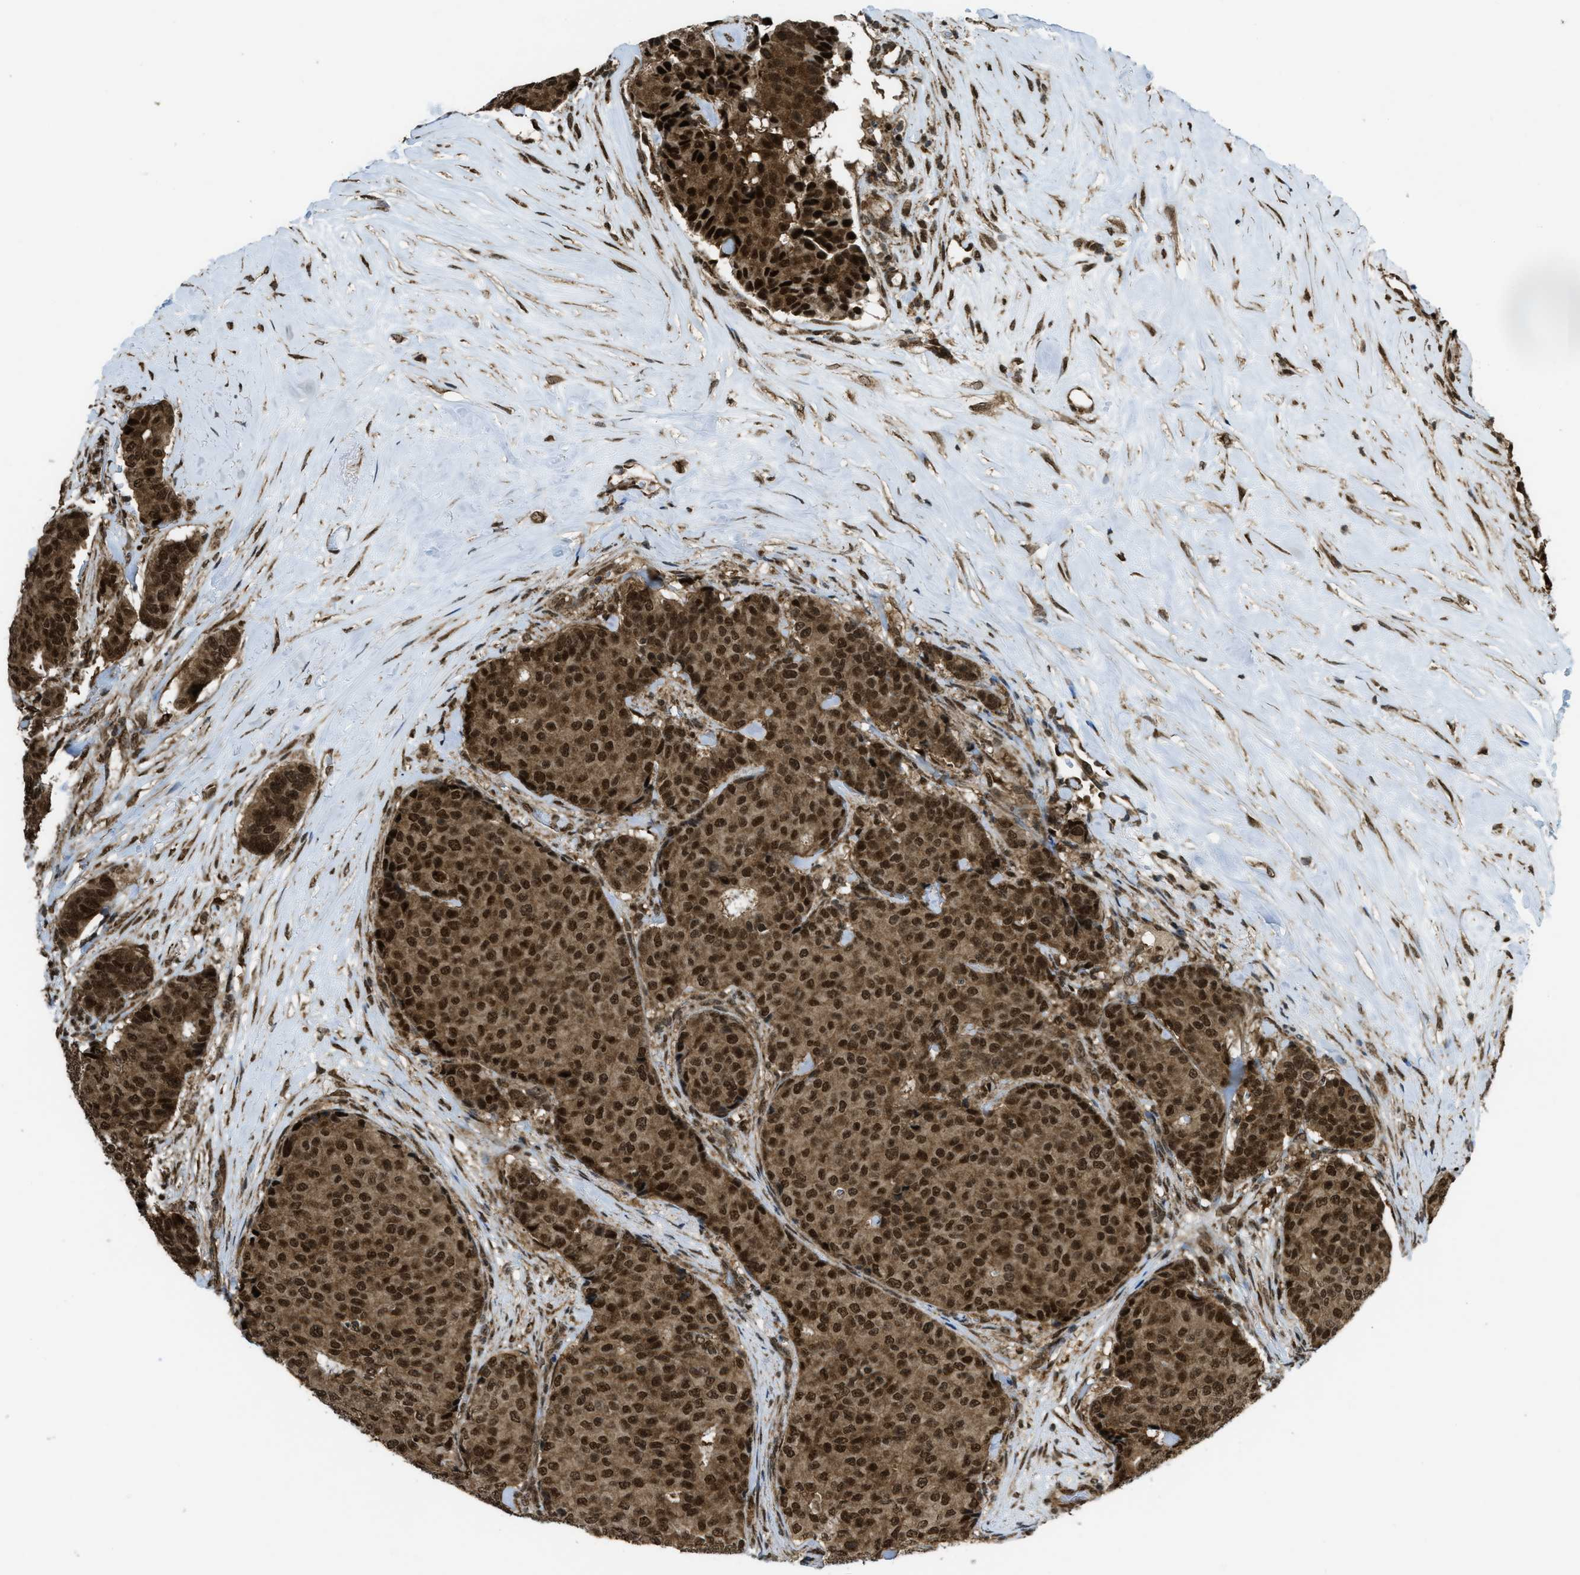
{"staining": {"intensity": "strong", "quantity": ">75%", "location": "cytoplasmic/membranous,nuclear"}, "tissue": "breast cancer", "cell_type": "Tumor cells", "image_type": "cancer", "snomed": [{"axis": "morphology", "description": "Duct carcinoma"}, {"axis": "topography", "description": "Breast"}], "caption": "Immunohistochemical staining of intraductal carcinoma (breast) reveals high levels of strong cytoplasmic/membranous and nuclear protein expression in approximately >75% of tumor cells. The protein is stained brown, and the nuclei are stained in blue (DAB IHC with brightfield microscopy, high magnification).", "gene": "TNPO1", "patient": {"sex": "female", "age": 37}}